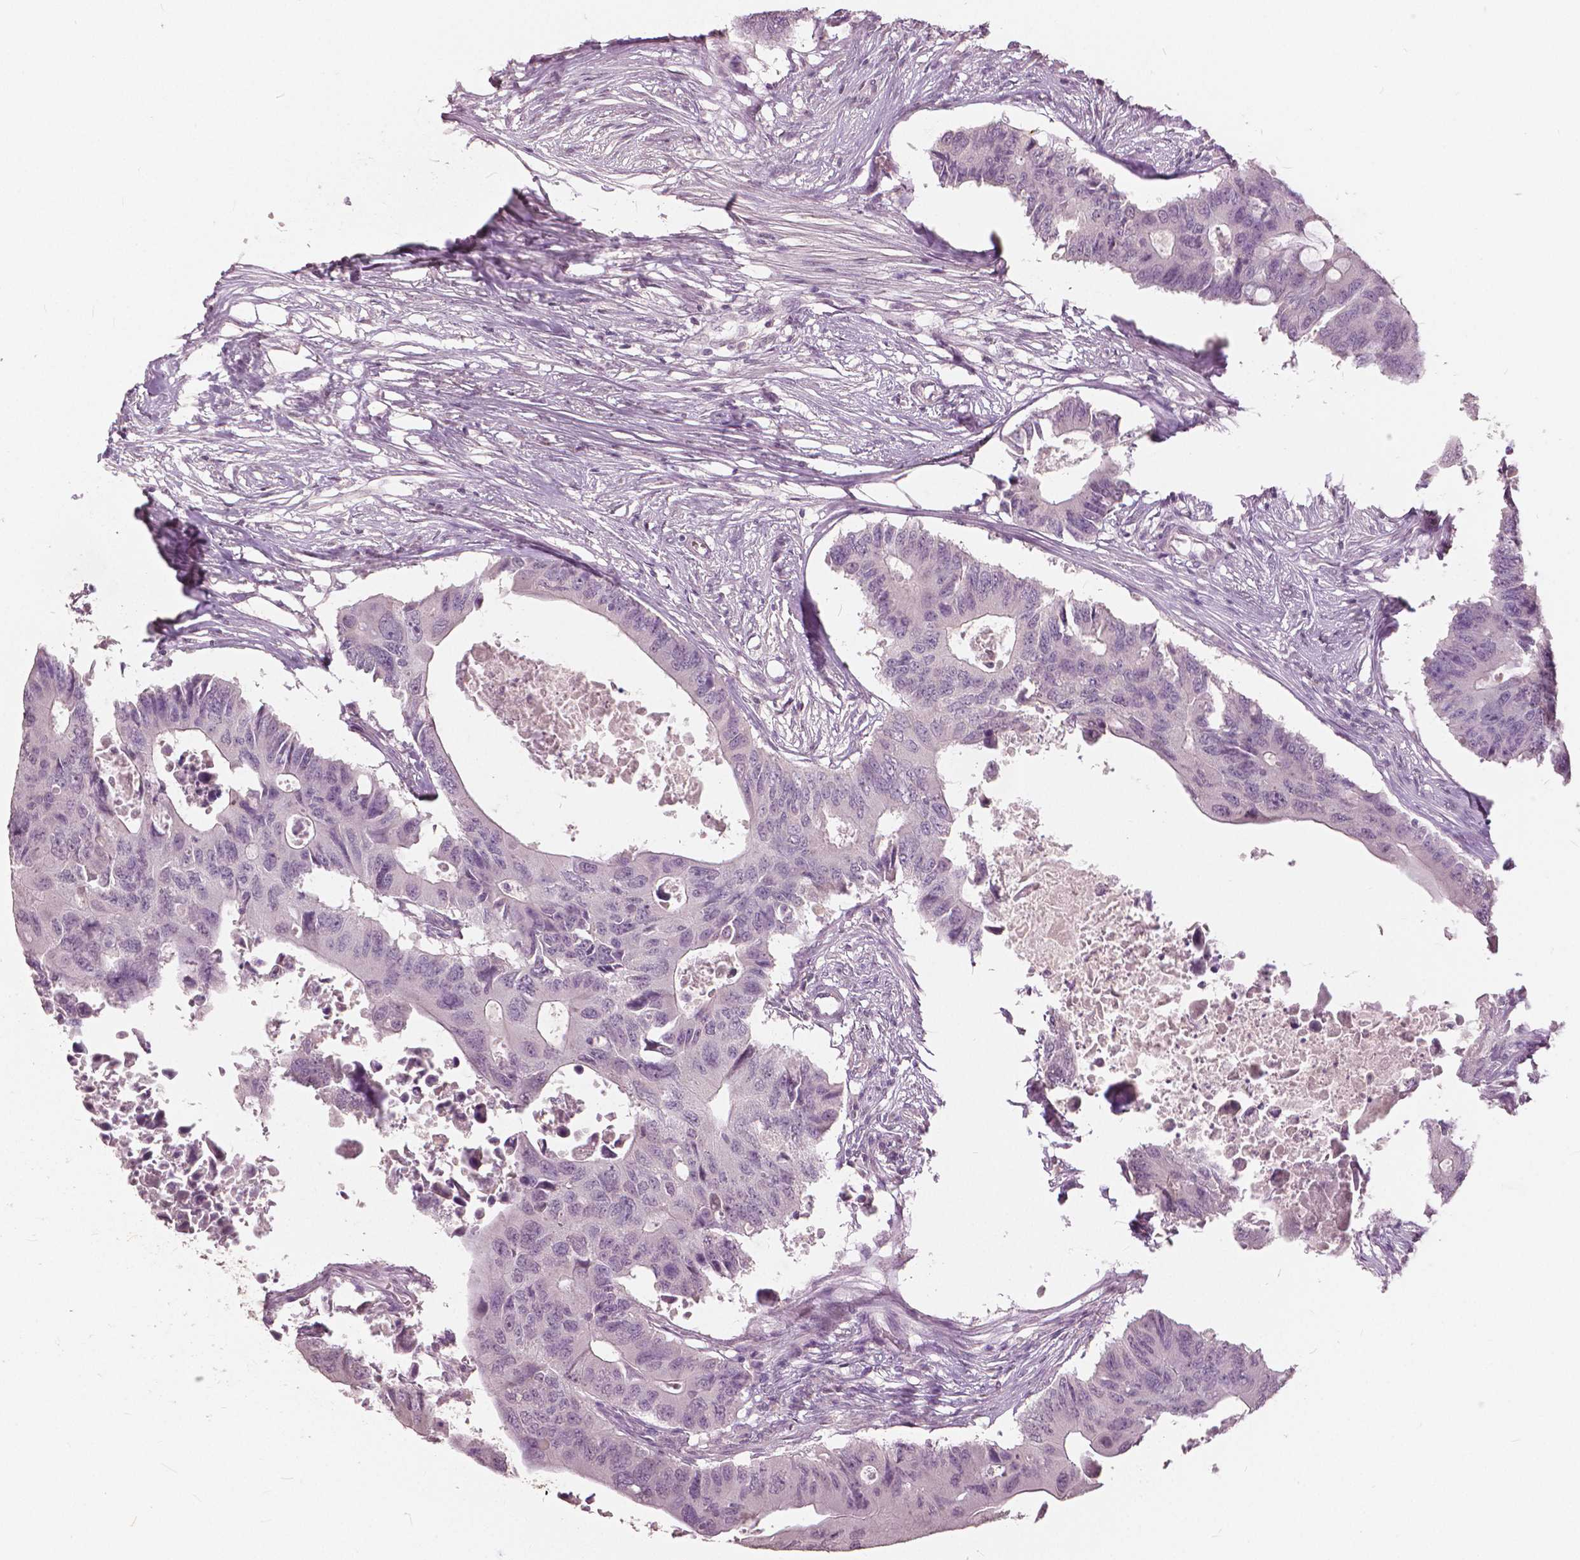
{"staining": {"intensity": "negative", "quantity": "none", "location": "none"}, "tissue": "colorectal cancer", "cell_type": "Tumor cells", "image_type": "cancer", "snomed": [{"axis": "morphology", "description": "Adenocarcinoma, NOS"}, {"axis": "topography", "description": "Colon"}], "caption": "The micrograph displays no staining of tumor cells in colorectal cancer.", "gene": "NANOG", "patient": {"sex": "male", "age": 71}}